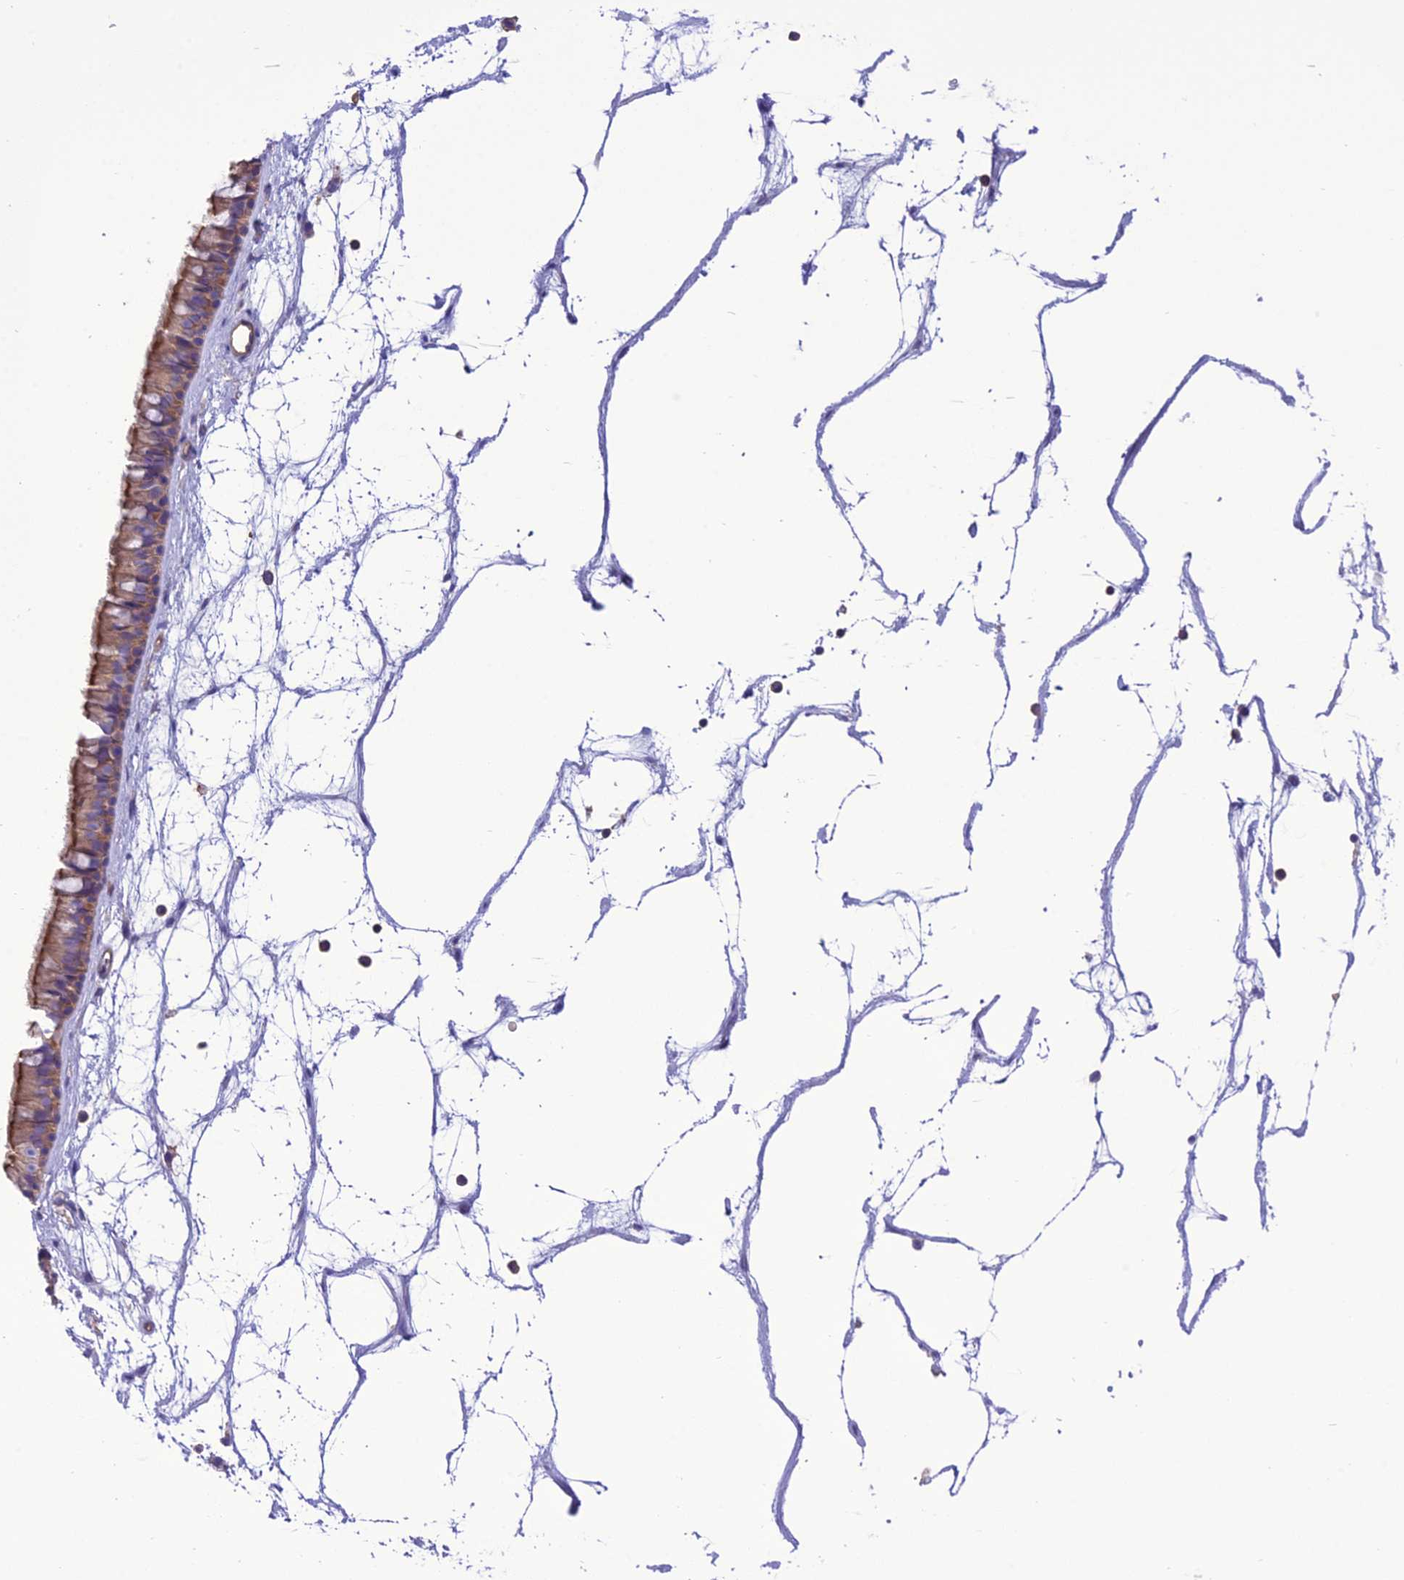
{"staining": {"intensity": "moderate", "quantity": "25%-75%", "location": "cytoplasmic/membranous"}, "tissue": "nasopharynx", "cell_type": "Respiratory epithelial cells", "image_type": "normal", "snomed": [{"axis": "morphology", "description": "Normal tissue, NOS"}, {"axis": "topography", "description": "Nasopharynx"}], "caption": "DAB immunohistochemical staining of benign human nasopharynx exhibits moderate cytoplasmic/membranous protein positivity in approximately 25%-75% of respiratory epithelial cells.", "gene": "PPFIA3", "patient": {"sex": "male", "age": 64}}